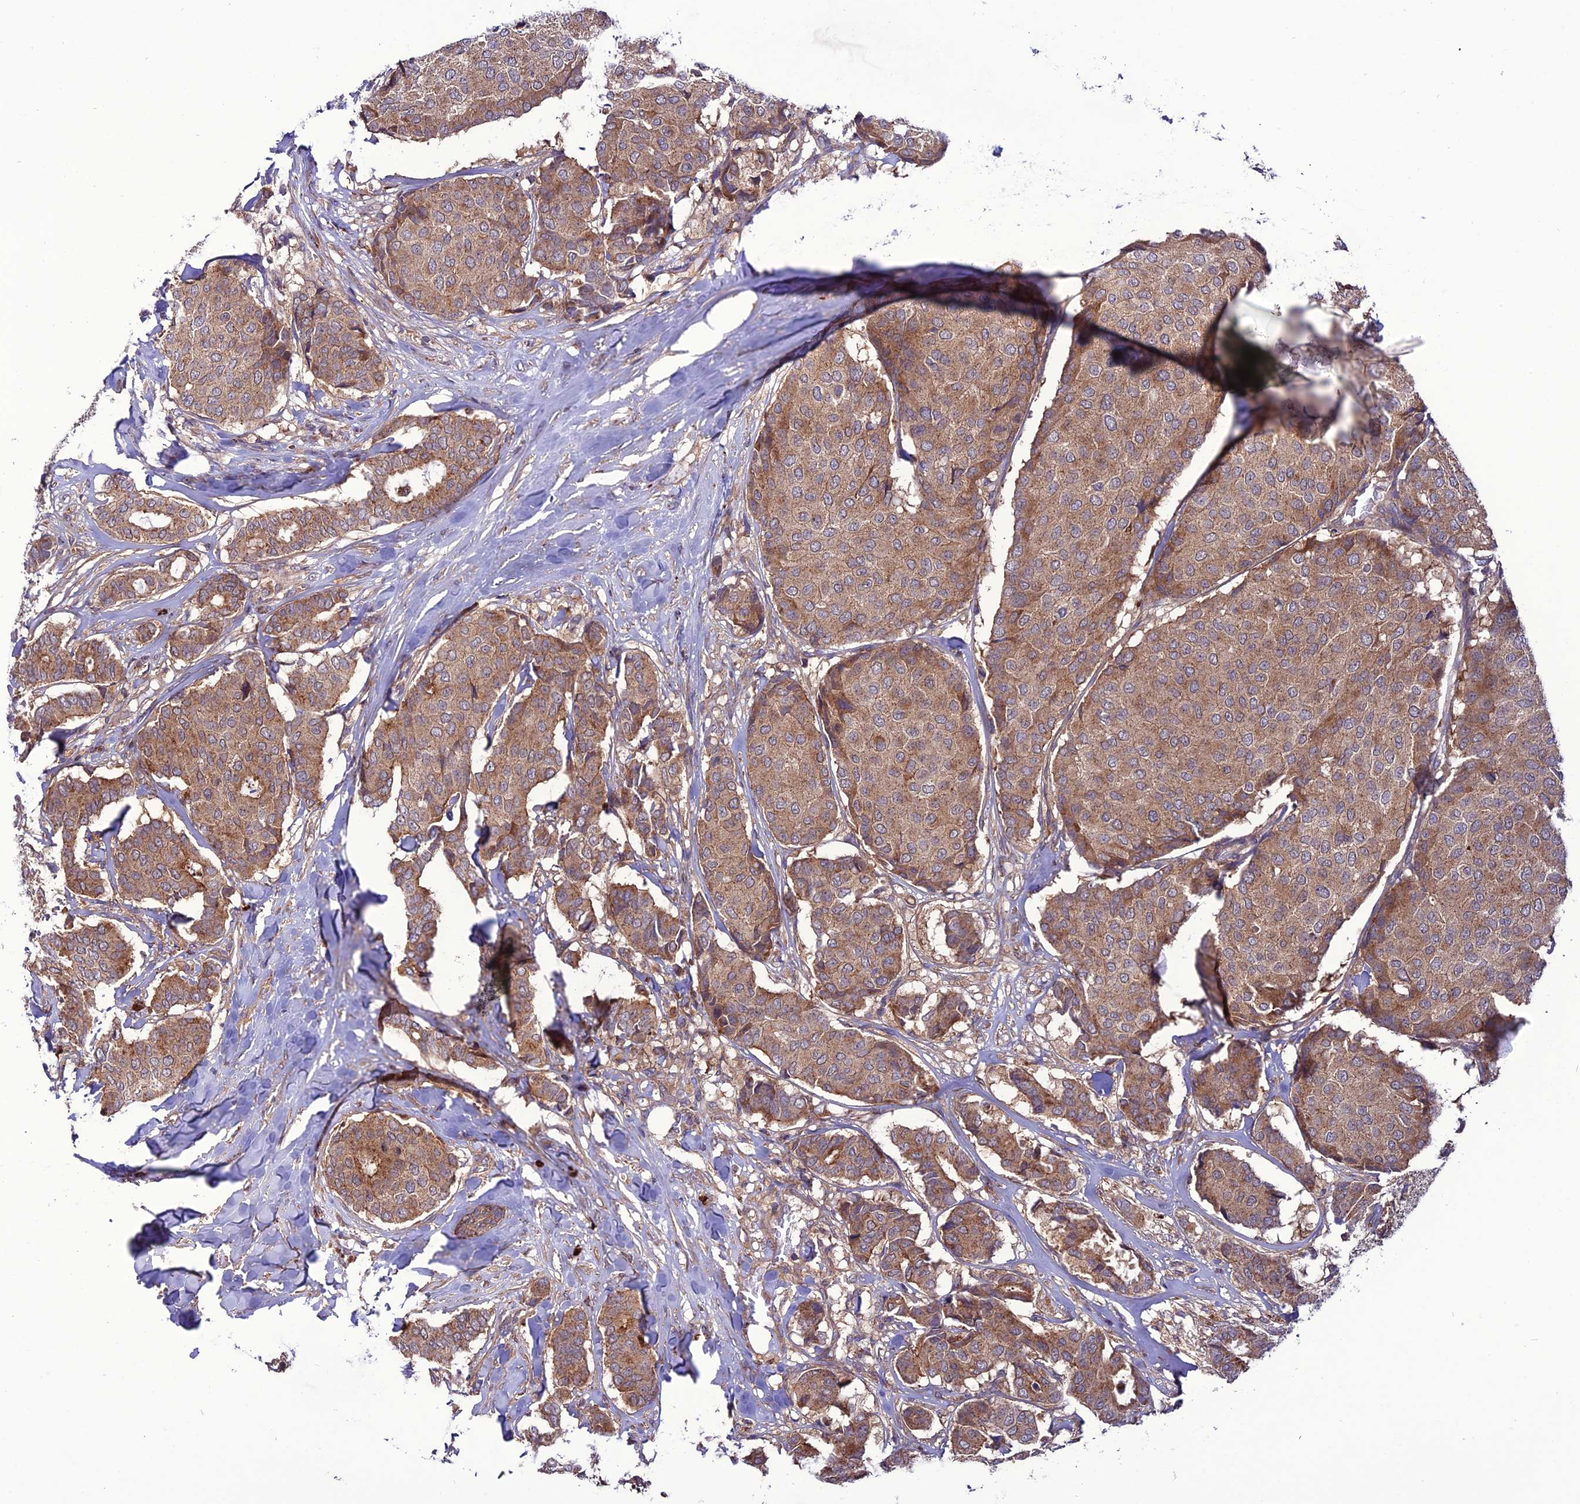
{"staining": {"intensity": "moderate", "quantity": ">75%", "location": "cytoplasmic/membranous"}, "tissue": "breast cancer", "cell_type": "Tumor cells", "image_type": "cancer", "snomed": [{"axis": "morphology", "description": "Duct carcinoma"}, {"axis": "topography", "description": "Breast"}], "caption": "Immunohistochemical staining of breast cancer (intraductal carcinoma) exhibits medium levels of moderate cytoplasmic/membranous protein staining in about >75% of tumor cells. (DAB (3,3'-diaminobenzidine) IHC with brightfield microscopy, high magnification).", "gene": "PPIL3", "patient": {"sex": "female", "age": 75}}